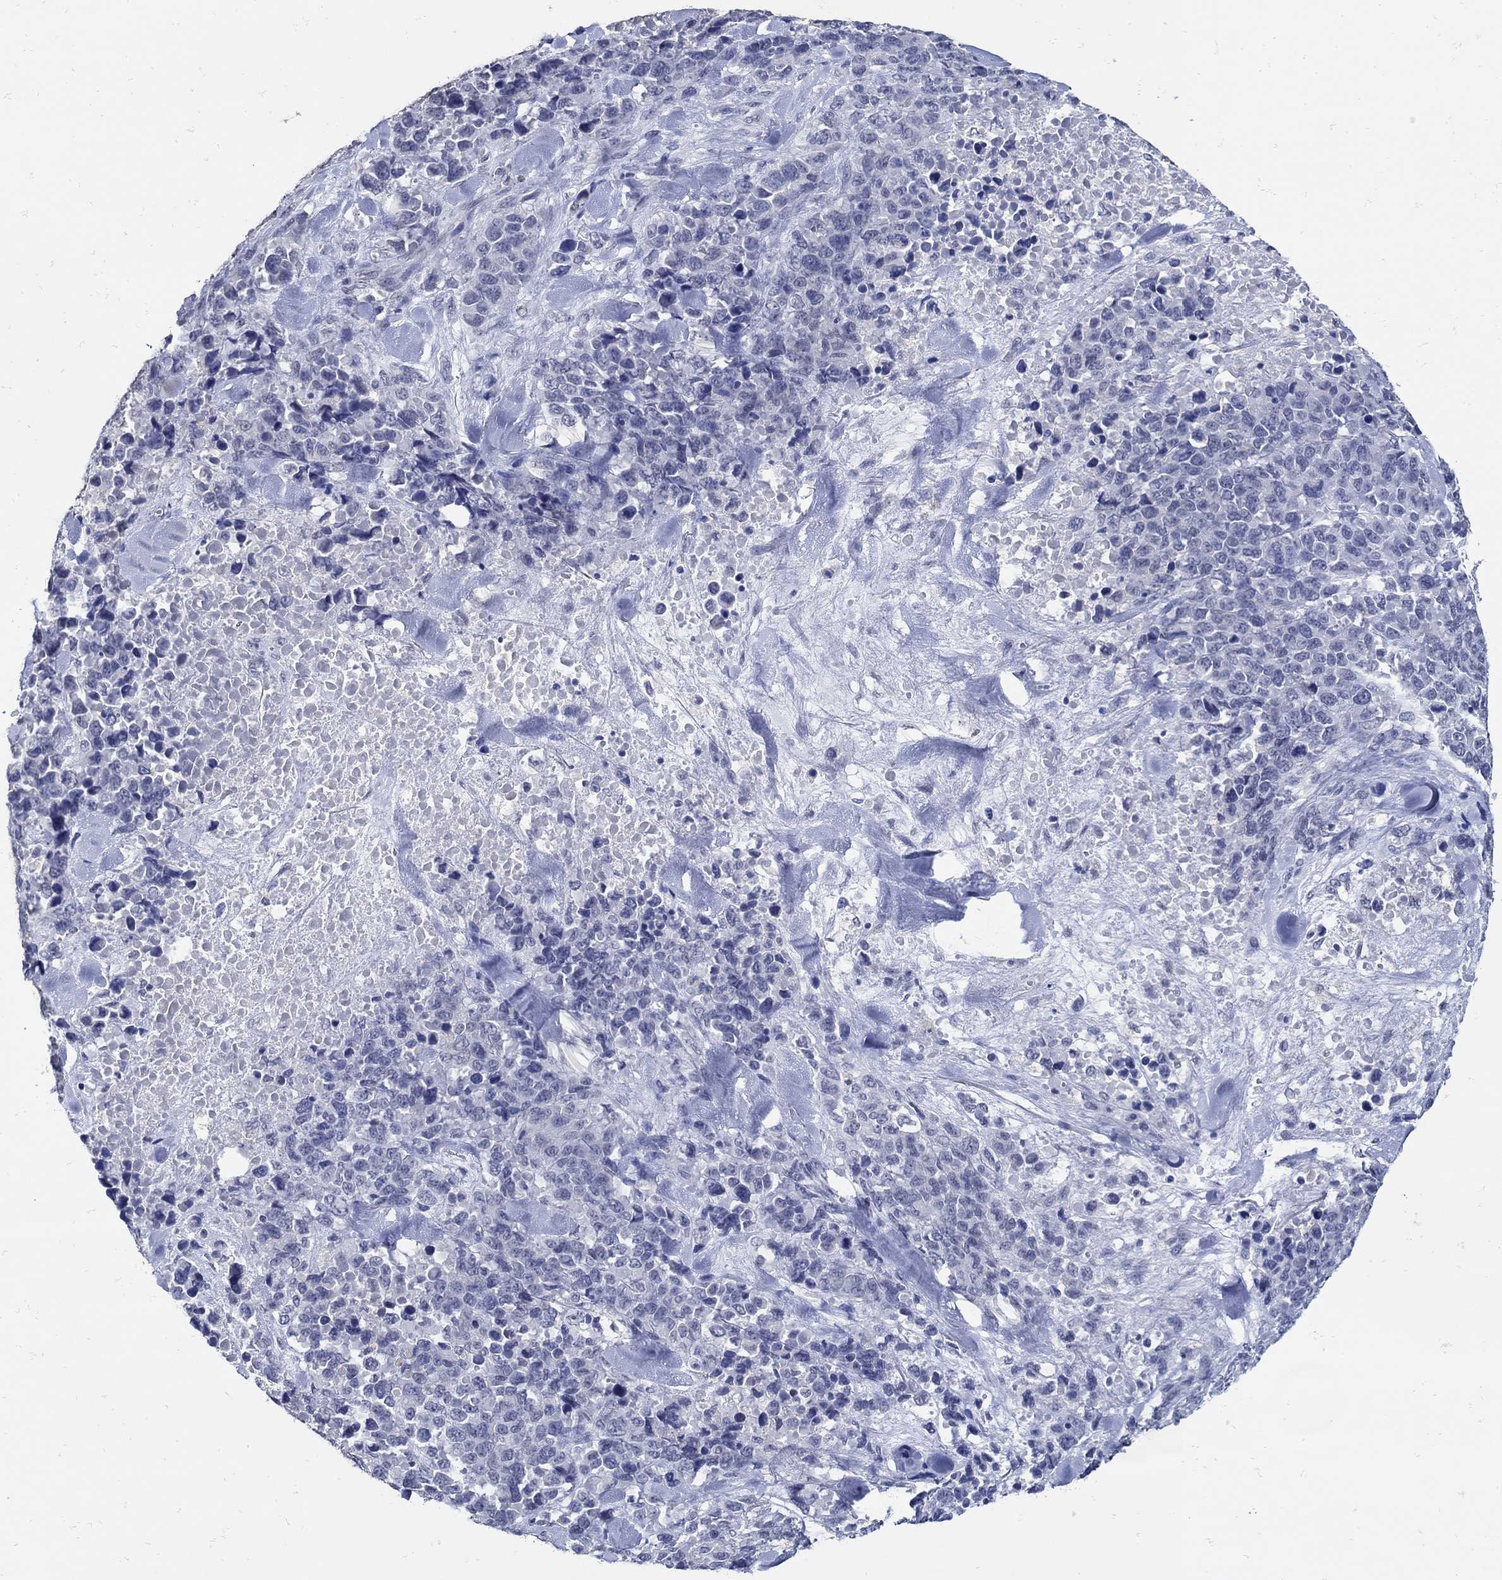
{"staining": {"intensity": "negative", "quantity": "none", "location": "none"}, "tissue": "melanoma", "cell_type": "Tumor cells", "image_type": "cancer", "snomed": [{"axis": "morphology", "description": "Malignant melanoma, Metastatic site"}, {"axis": "topography", "description": "Skin"}], "caption": "This is a photomicrograph of IHC staining of malignant melanoma (metastatic site), which shows no expression in tumor cells. The staining was performed using DAB (3,3'-diaminobenzidine) to visualize the protein expression in brown, while the nuclei were stained in blue with hematoxylin (Magnification: 20x).", "gene": "KCNN3", "patient": {"sex": "male", "age": 84}}